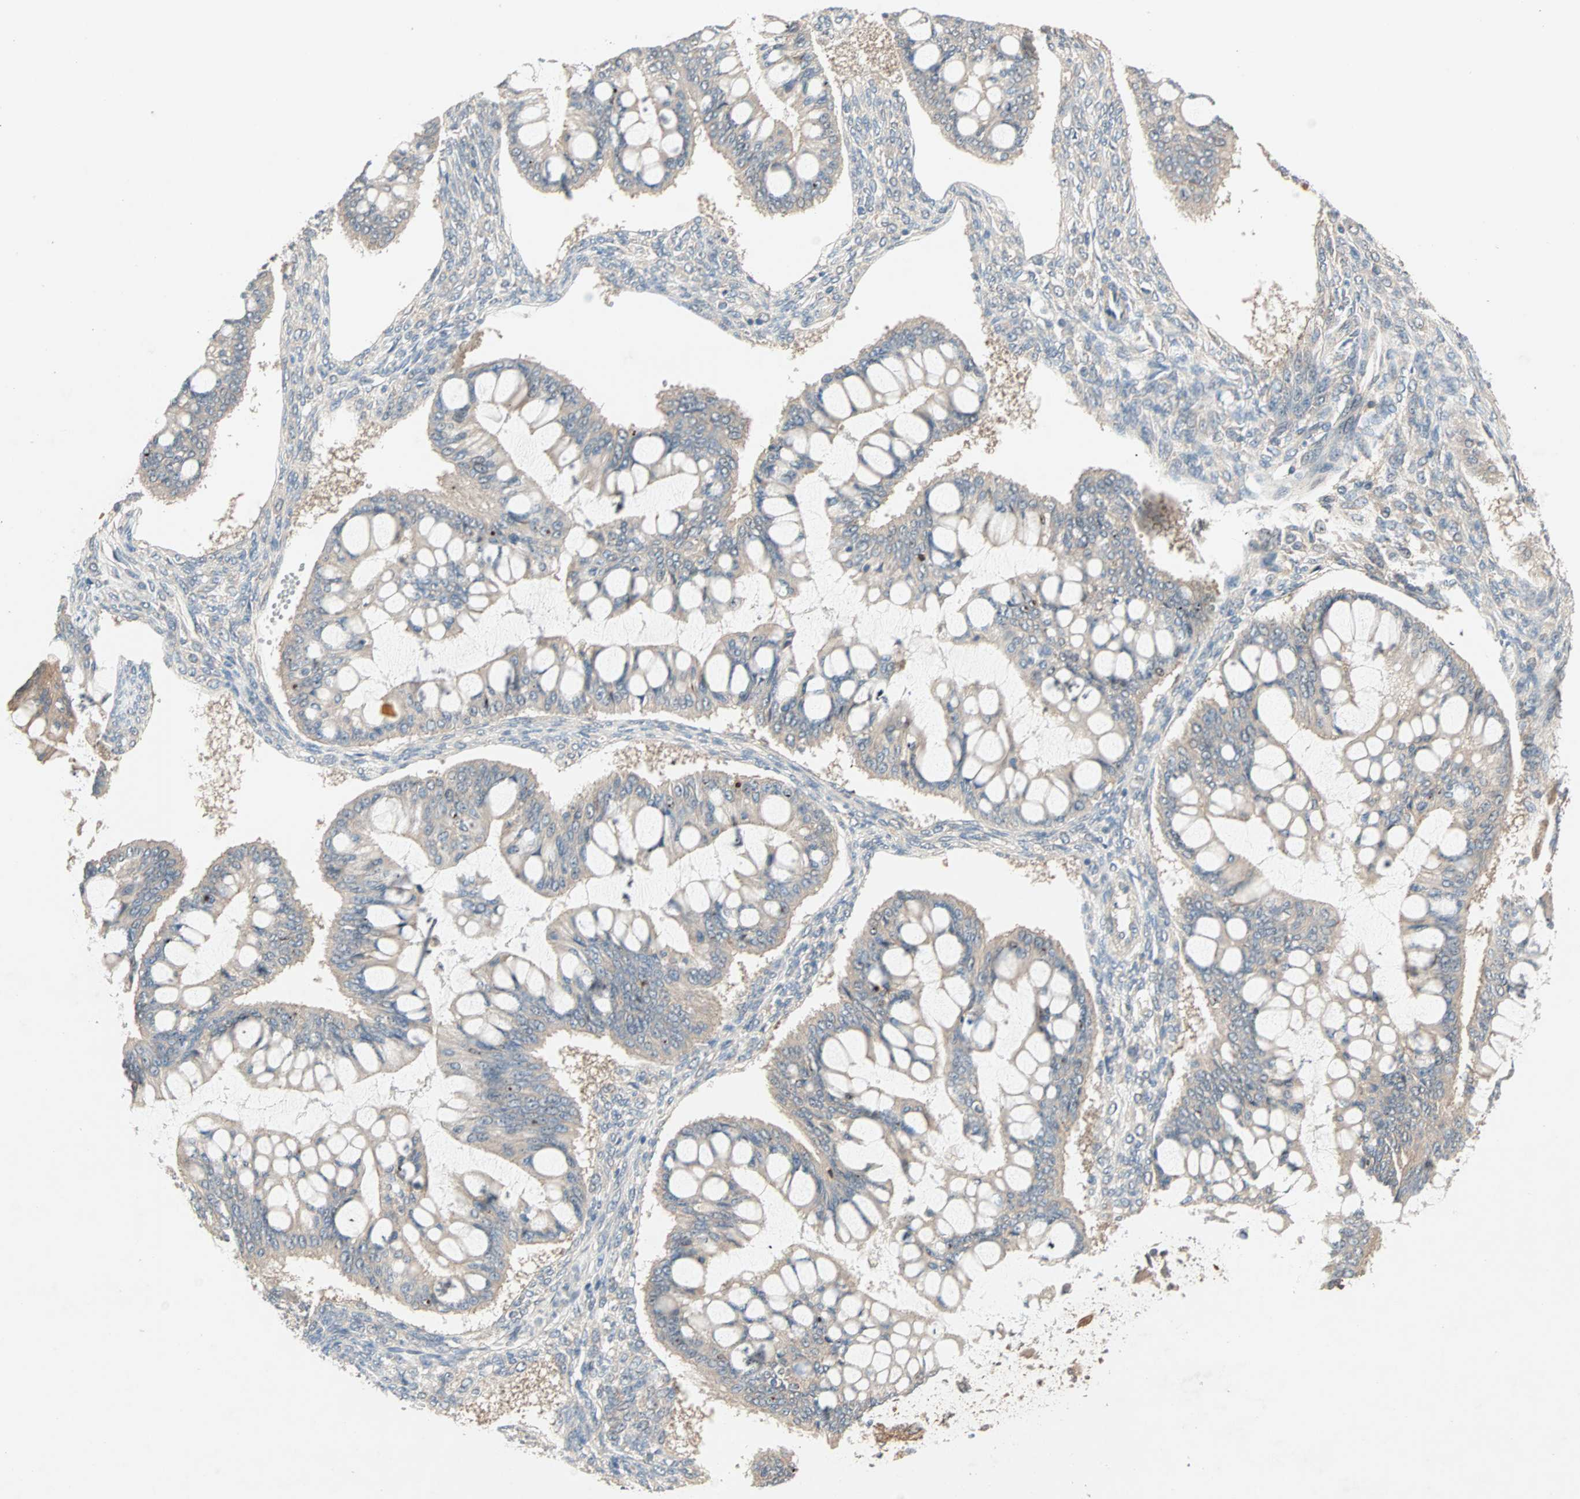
{"staining": {"intensity": "weak", "quantity": ">75%", "location": "cytoplasmic/membranous"}, "tissue": "ovarian cancer", "cell_type": "Tumor cells", "image_type": "cancer", "snomed": [{"axis": "morphology", "description": "Cystadenocarcinoma, mucinous, NOS"}, {"axis": "topography", "description": "Ovary"}], "caption": "The micrograph demonstrates immunohistochemical staining of ovarian cancer. There is weak cytoplasmic/membranous expression is present in approximately >75% of tumor cells. The staining is performed using DAB (3,3'-diaminobenzidine) brown chromogen to label protein expression. The nuclei are counter-stained blue using hematoxylin.", "gene": "TTF2", "patient": {"sex": "female", "age": 73}}